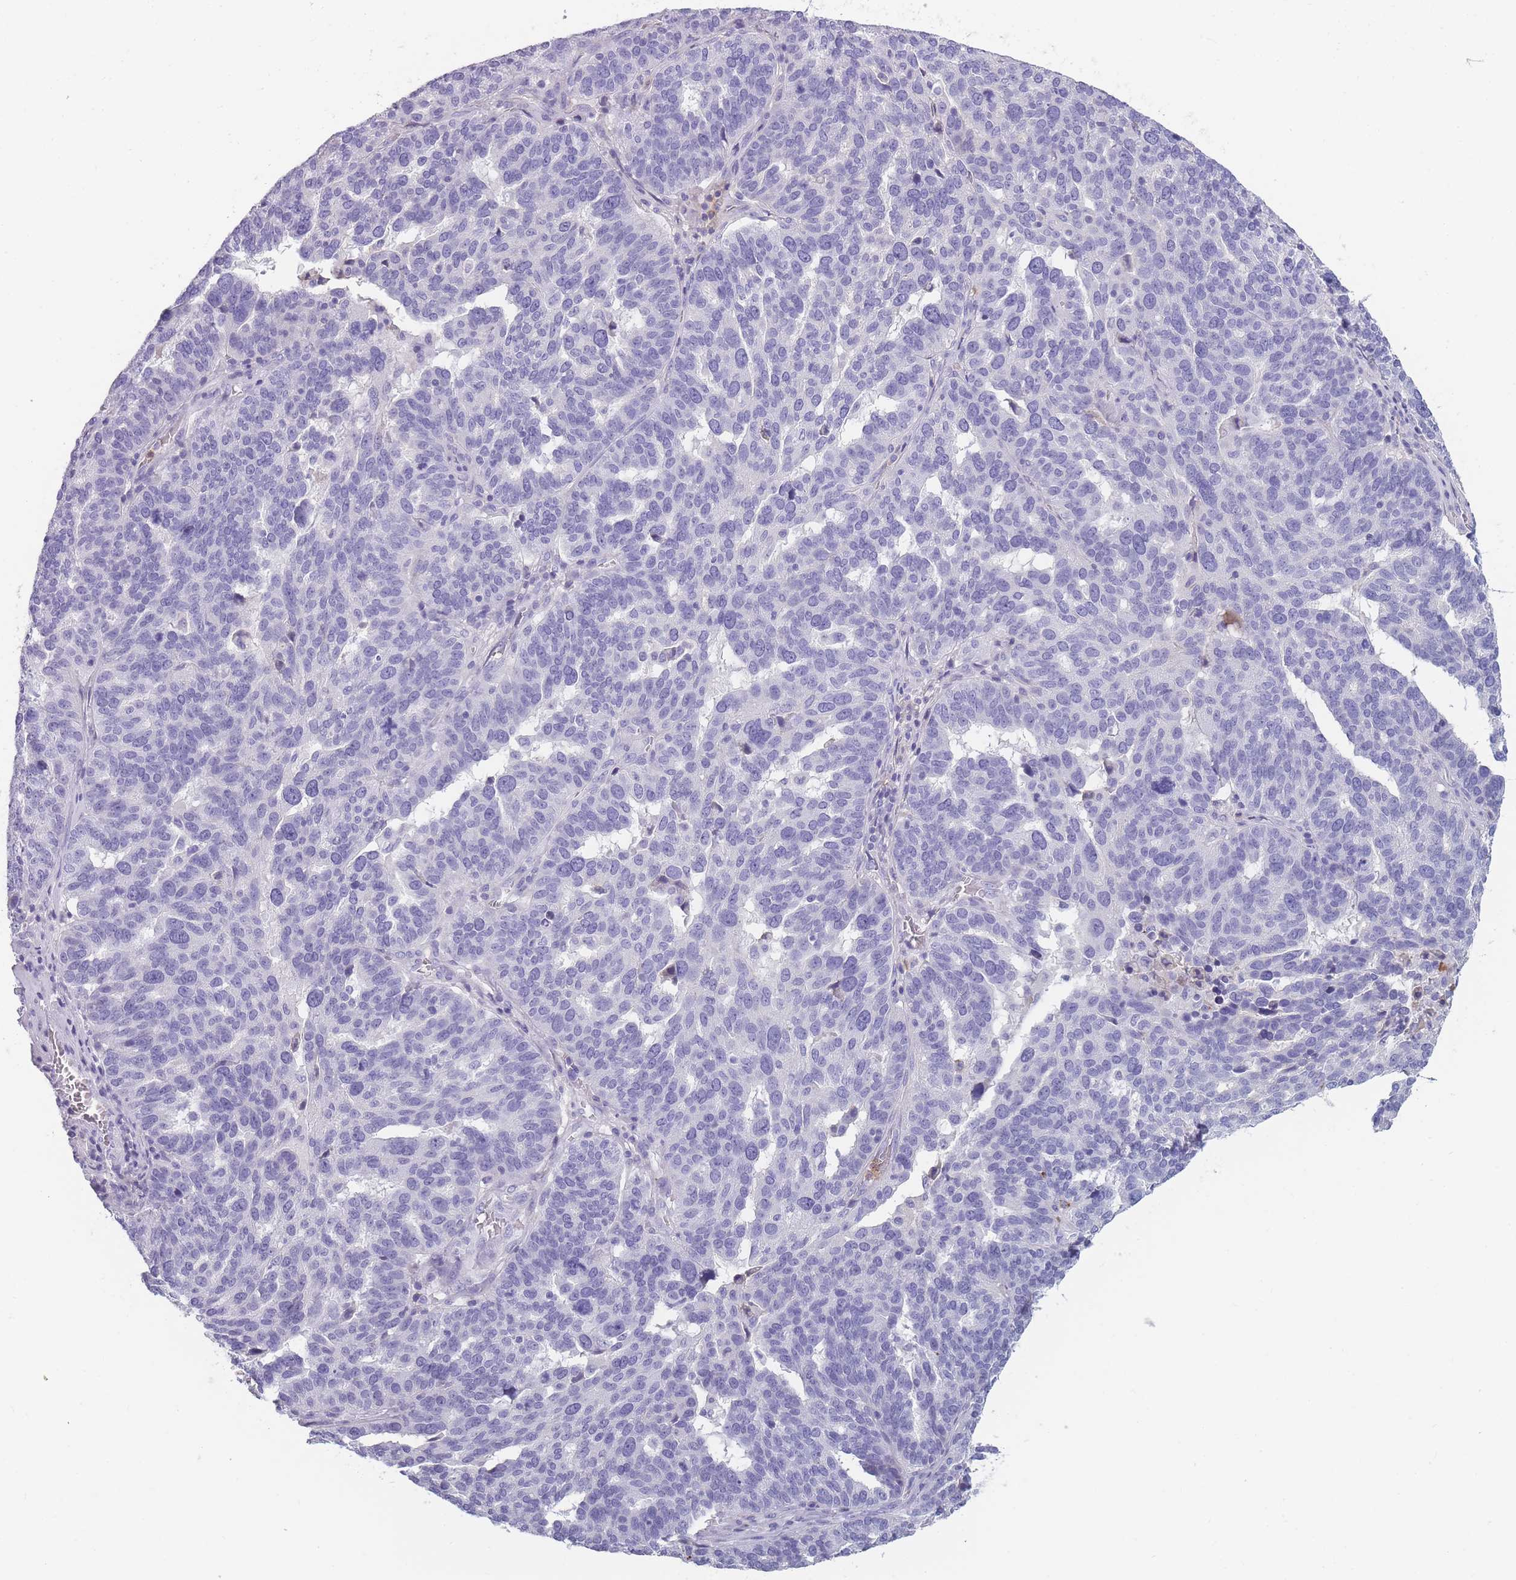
{"staining": {"intensity": "negative", "quantity": "none", "location": "none"}, "tissue": "ovarian cancer", "cell_type": "Tumor cells", "image_type": "cancer", "snomed": [{"axis": "morphology", "description": "Cystadenocarcinoma, serous, NOS"}, {"axis": "topography", "description": "Ovary"}], "caption": "Immunohistochemical staining of human serous cystadenocarcinoma (ovarian) demonstrates no significant staining in tumor cells.", "gene": "CR1L", "patient": {"sex": "female", "age": 59}}